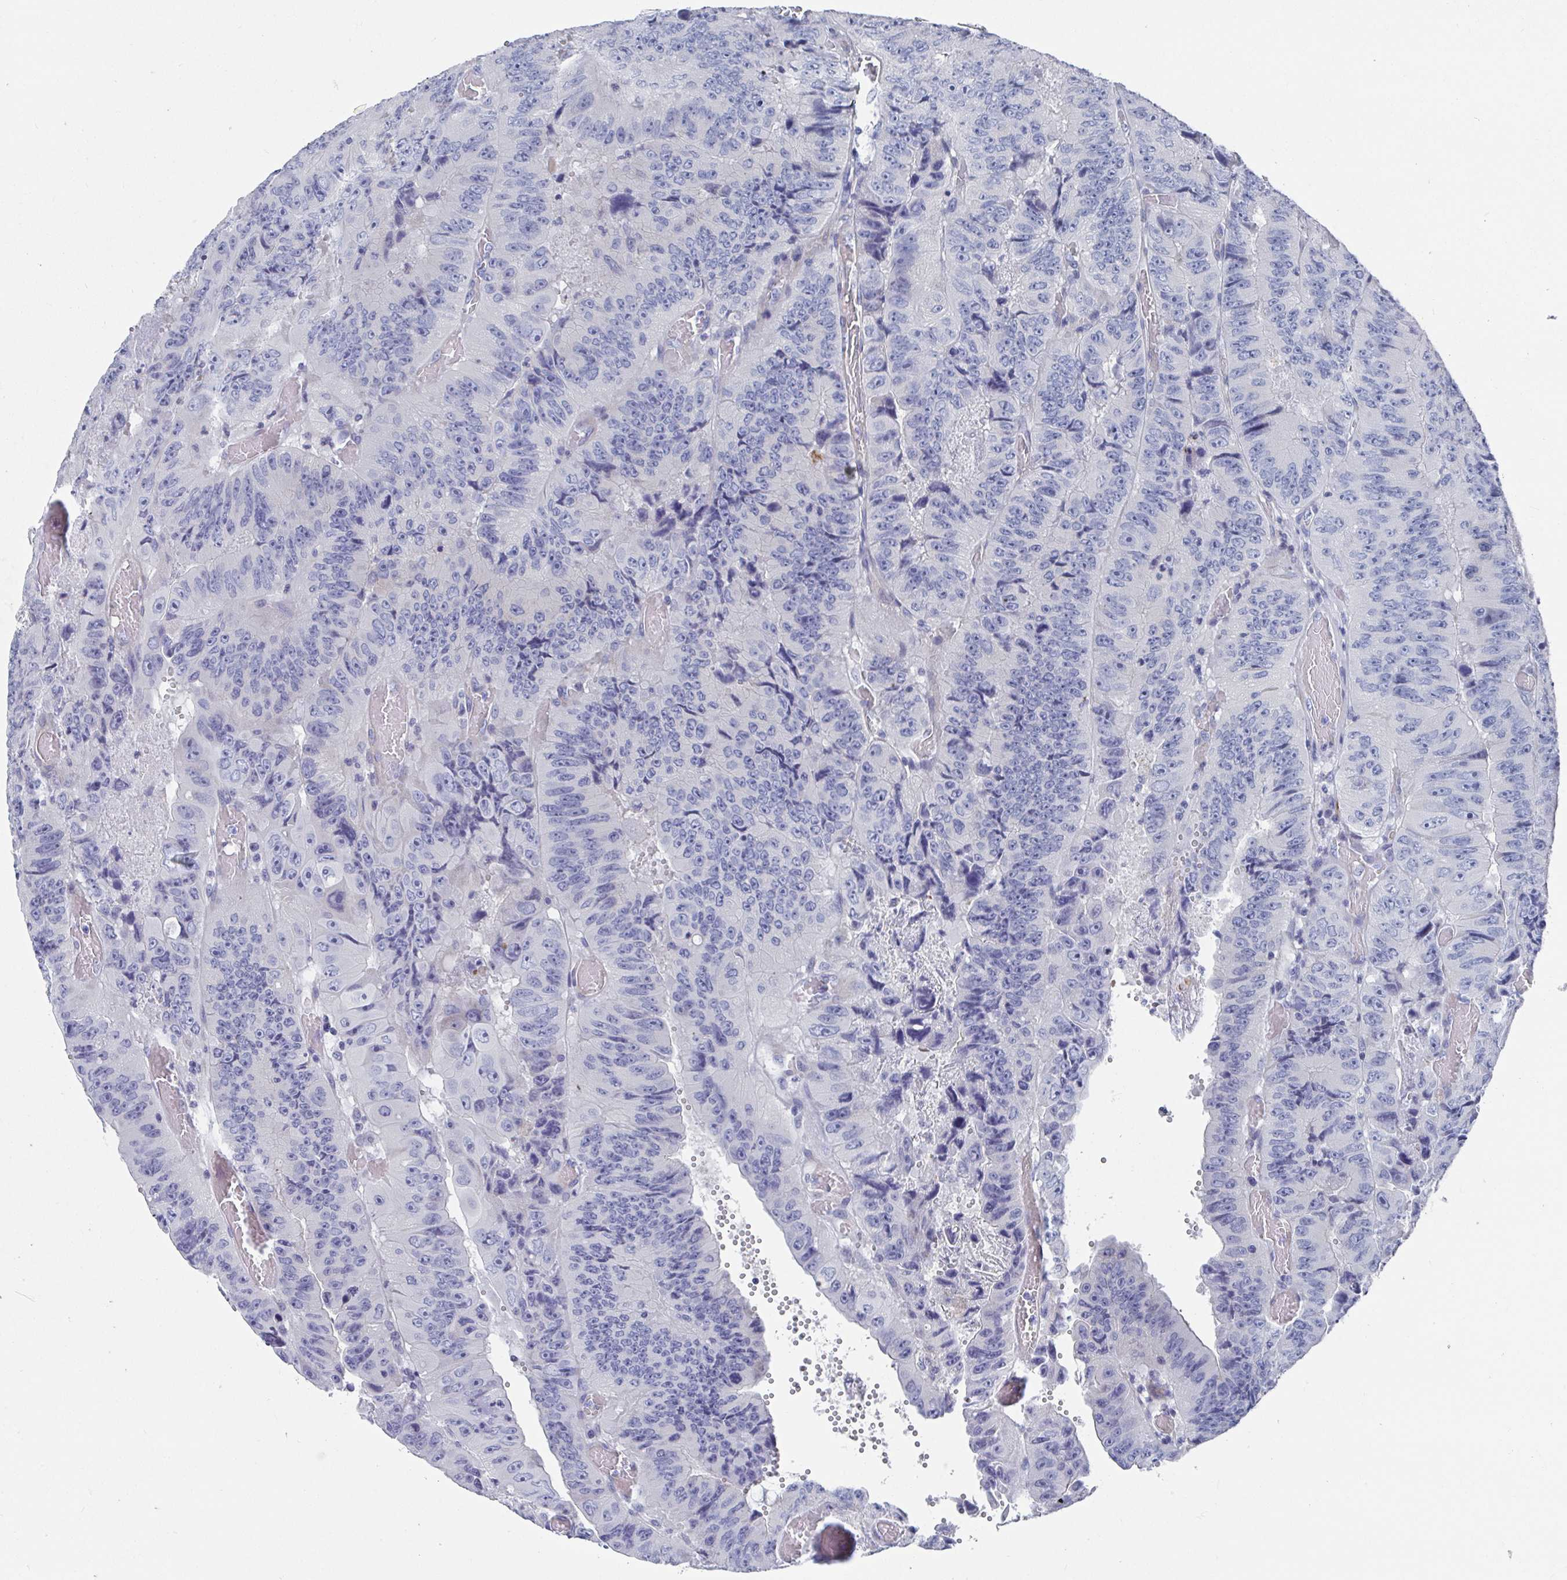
{"staining": {"intensity": "negative", "quantity": "none", "location": "none"}, "tissue": "colorectal cancer", "cell_type": "Tumor cells", "image_type": "cancer", "snomed": [{"axis": "morphology", "description": "Adenocarcinoma, NOS"}, {"axis": "topography", "description": "Colon"}], "caption": "DAB (3,3'-diaminobenzidine) immunohistochemical staining of colorectal cancer reveals no significant positivity in tumor cells.", "gene": "ZFP82", "patient": {"sex": "female", "age": 84}}